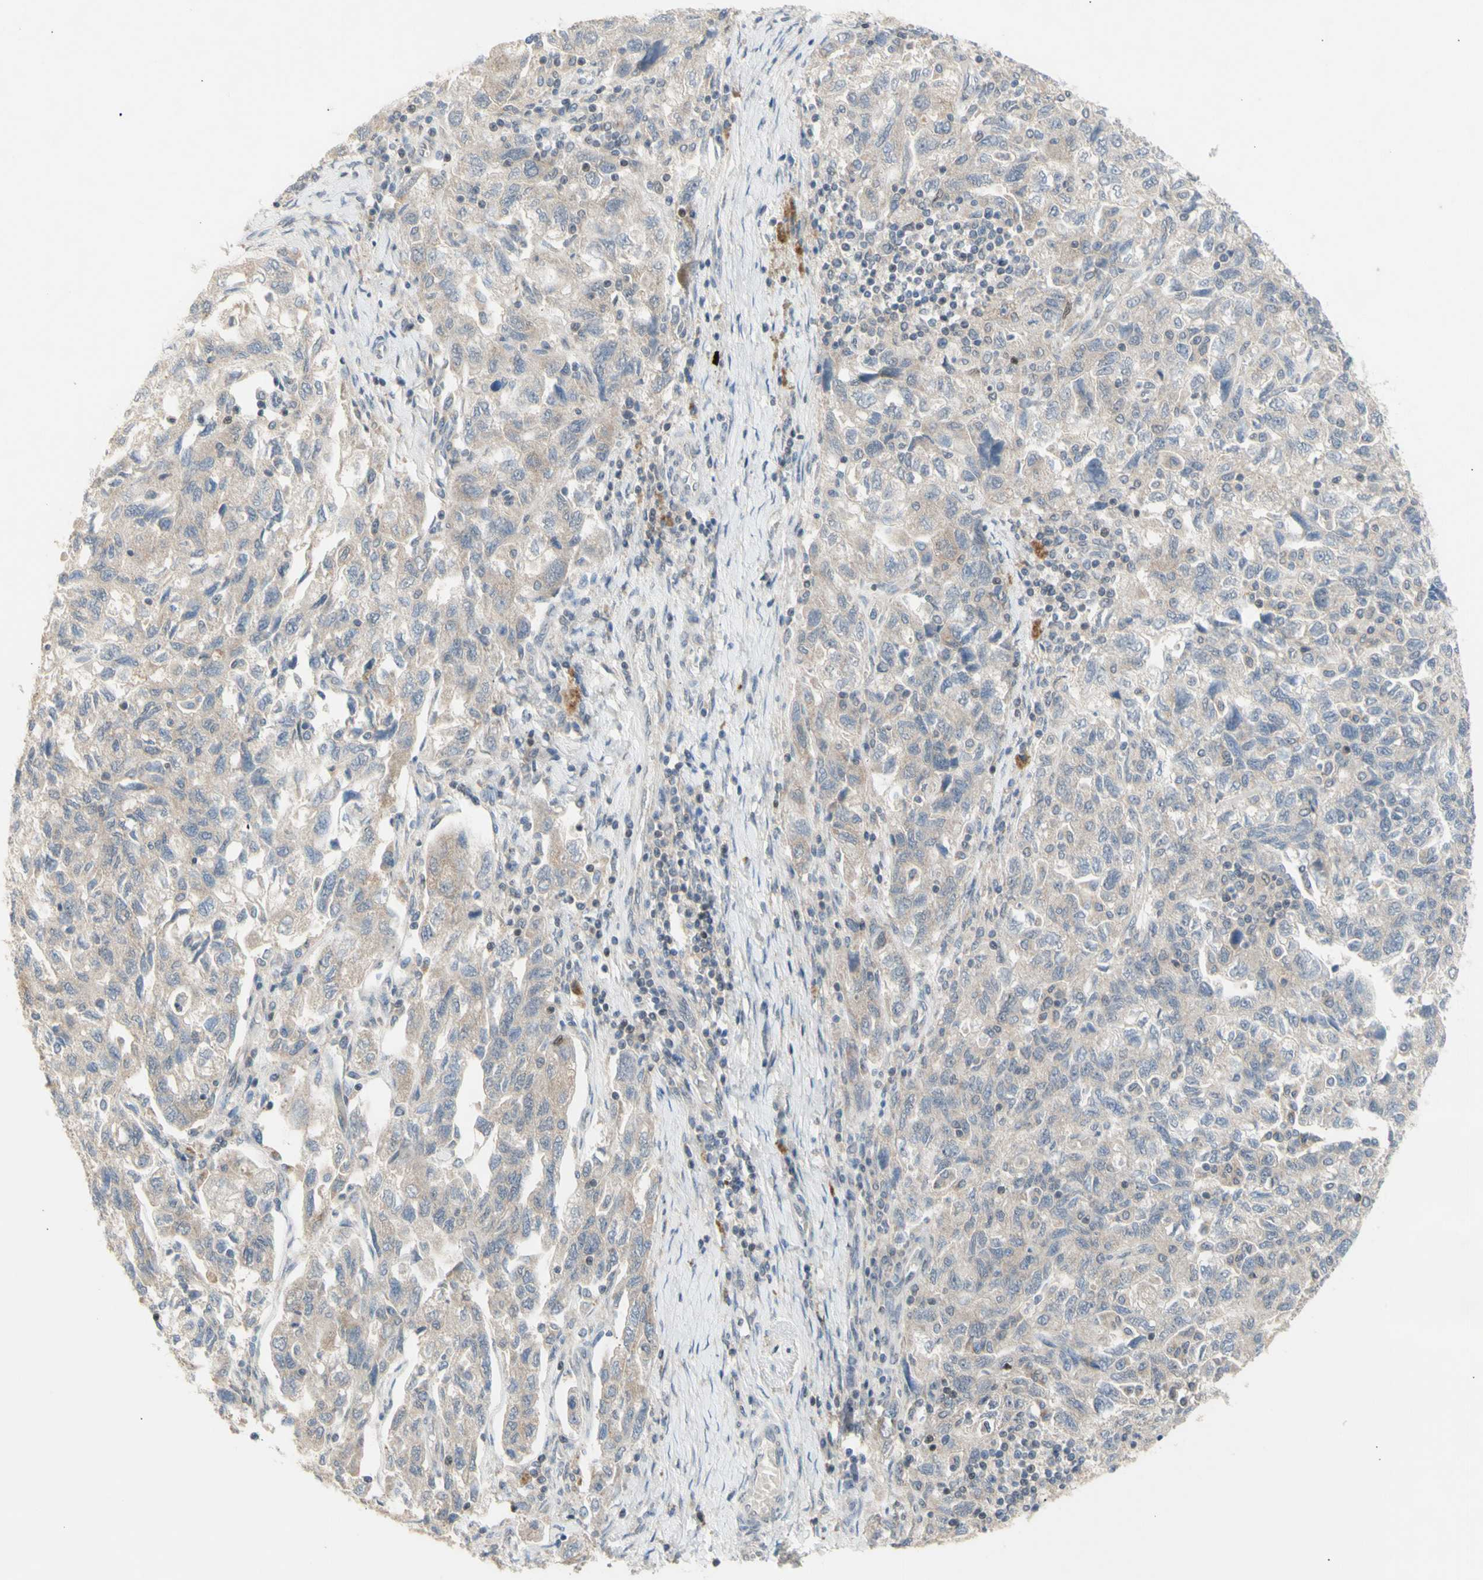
{"staining": {"intensity": "weak", "quantity": ">75%", "location": "cytoplasmic/membranous"}, "tissue": "ovarian cancer", "cell_type": "Tumor cells", "image_type": "cancer", "snomed": [{"axis": "morphology", "description": "Carcinoma, NOS"}, {"axis": "morphology", "description": "Cystadenocarcinoma, serous, NOS"}, {"axis": "topography", "description": "Ovary"}], "caption": "An IHC histopathology image of tumor tissue is shown. Protein staining in brown labels weak cytoplasmic/membranous positivity in ovarian serous cystadenocarcinoma within tumor cells. The staining was performed using DAB (3,3'-diaminobenzidine) to visualize the protein expression in brown, while the nuclei were stained in blue with hematoxylin (Magnification: 20x).", "gene": "NLRP1", "patient": {"sex": "female", "age": 69}}